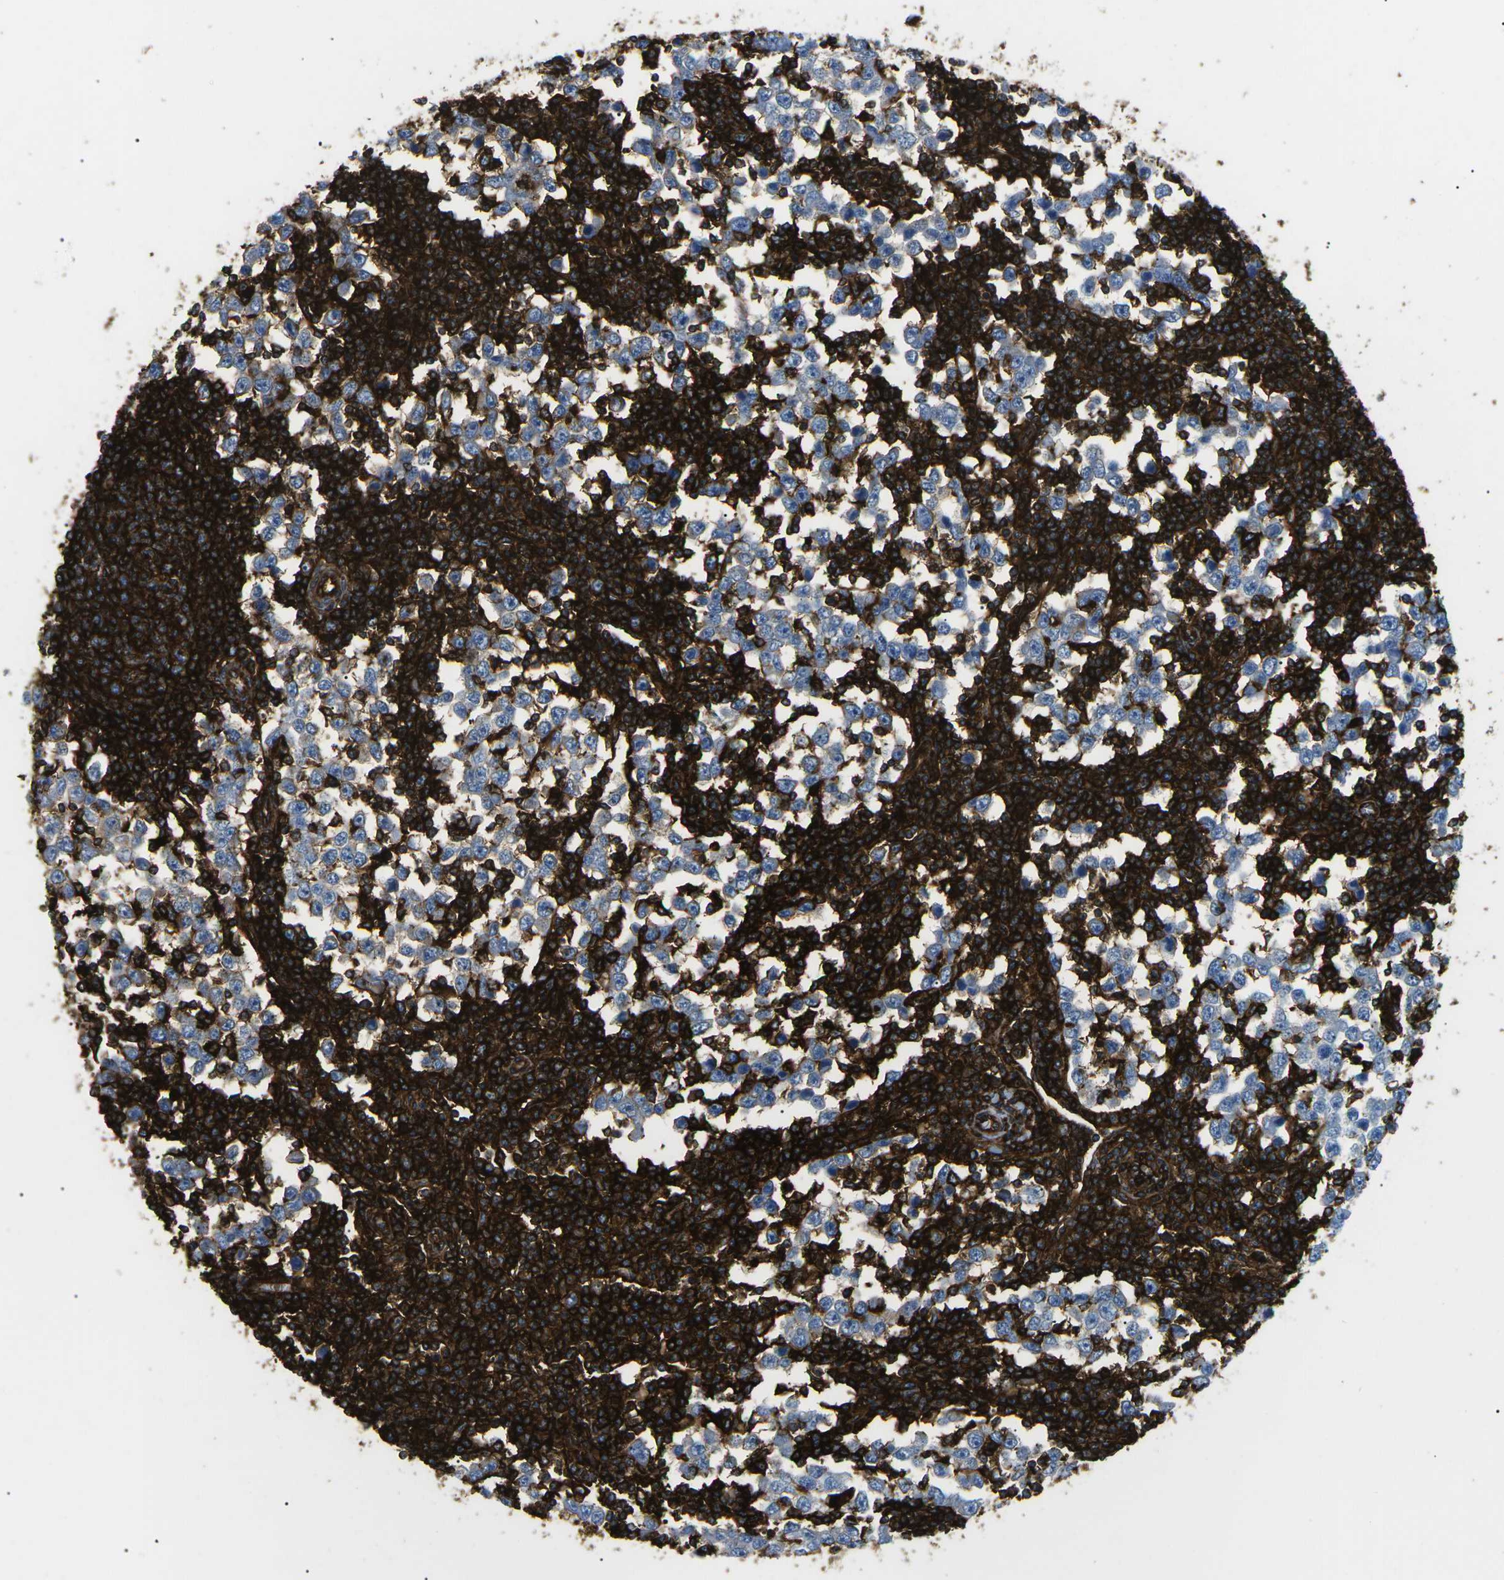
{"staining": {"intensity": "negative", "quantity": "none", "location": "none"}, "tissue": "testis cancer", "cell_type": "Tumor cells", "image_type": "cancer", "snomed": [{"axis": "morphology", "description": "Seminoma, NOS"}, {"axis": "topography", "description": "Testis"}], "caption": "DAB immunohistochemical staining of testis seminoma shows no significant positivity in tumor cells.", "gene": "HLA-B", "patient": {"sex": "male", "age": 65}}